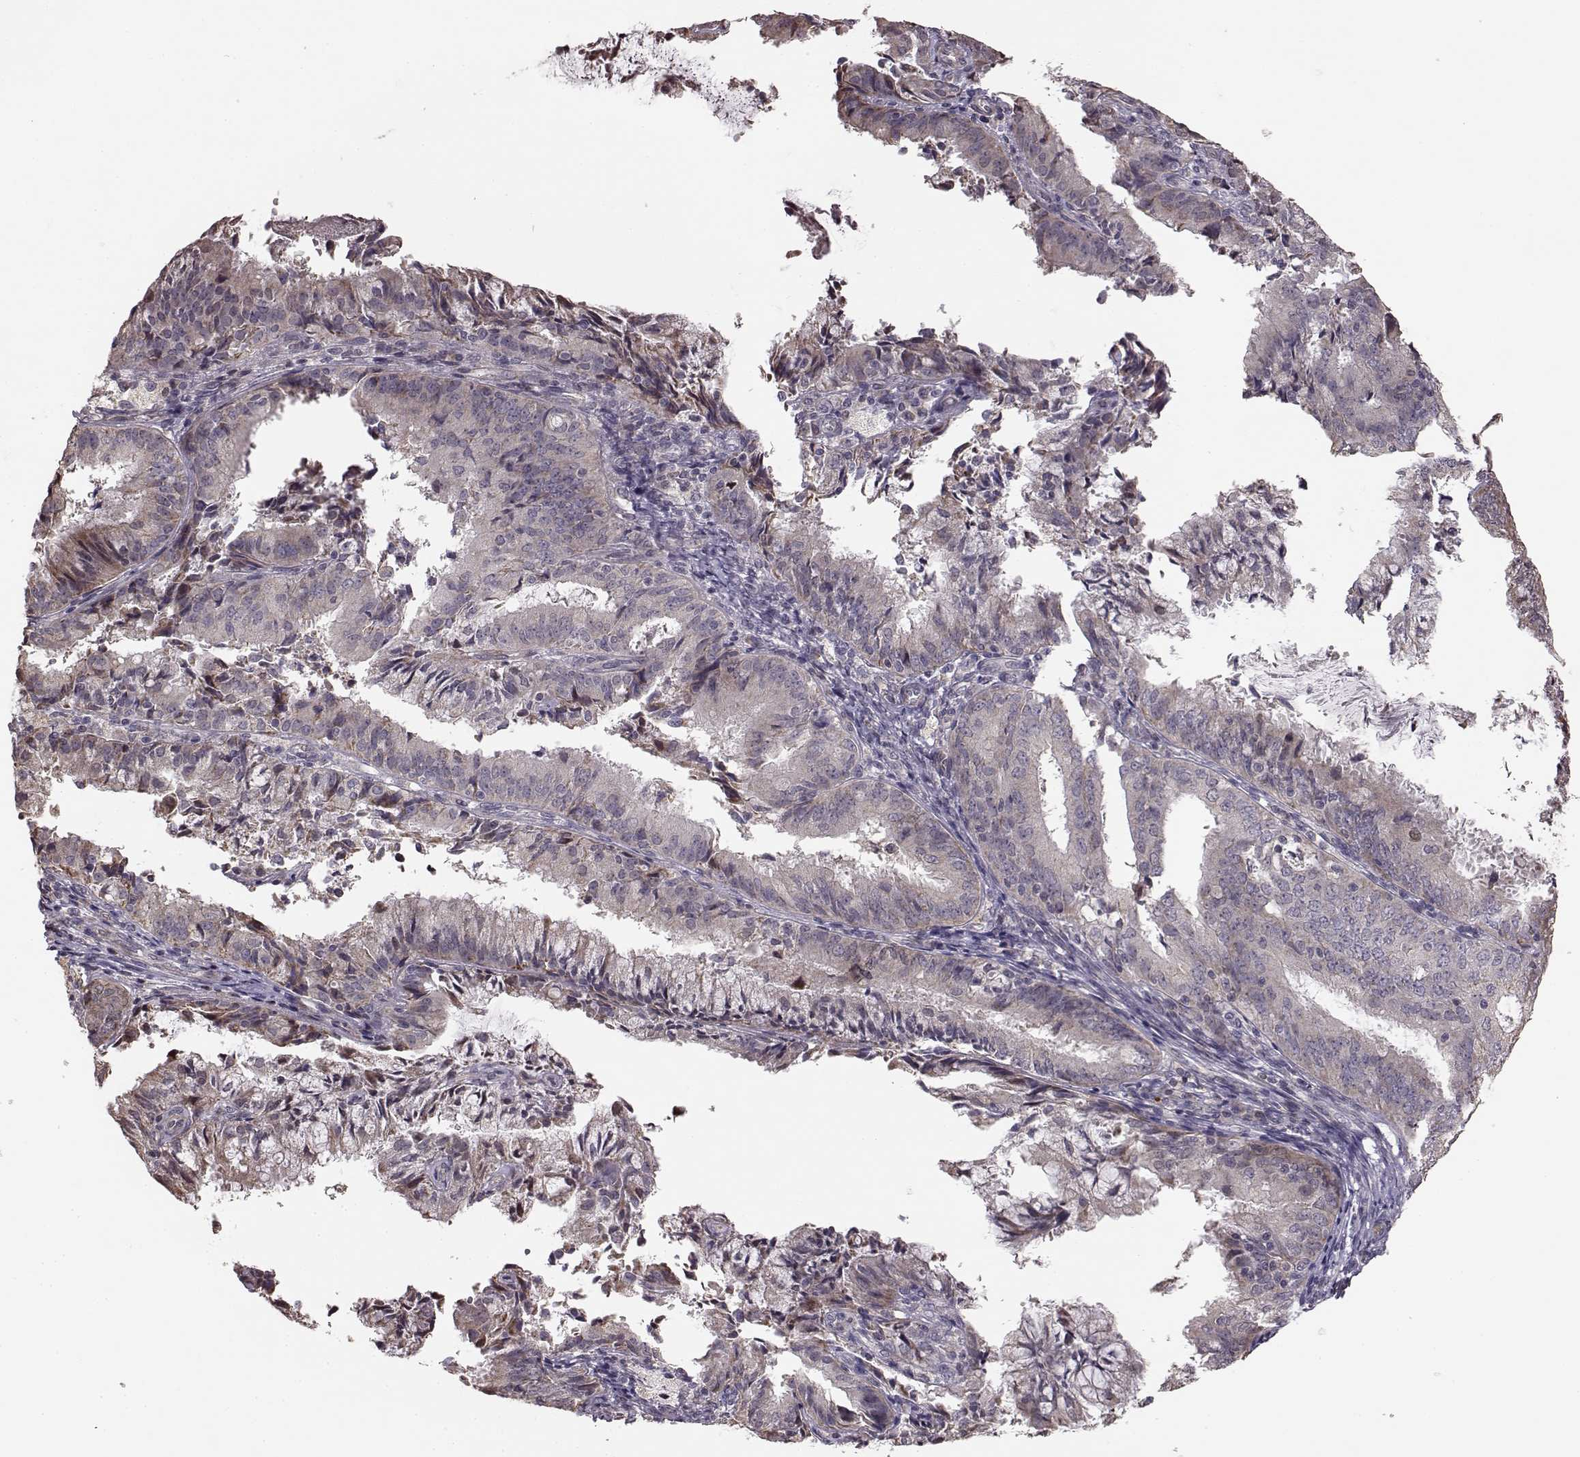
{"staining": {"intensity": "negative", "quantity": "none", "location": "none"}, "tissue": "endometrial cancer", "cell_type": "Tumor cells", "image_type": "cancer", "snomed": [{"axis": "morphology", "description": "Adenocarcinoma, NOS"}, {"axis": "topography", "description": "Endometrium"}], "caption": "Histopathology image shows no protein positivity in tumor cells of endometrial cancer (adenocarcinoma) tissue.", "gene": "BACH2", "patient": {"sex": "female", "age": 57}}